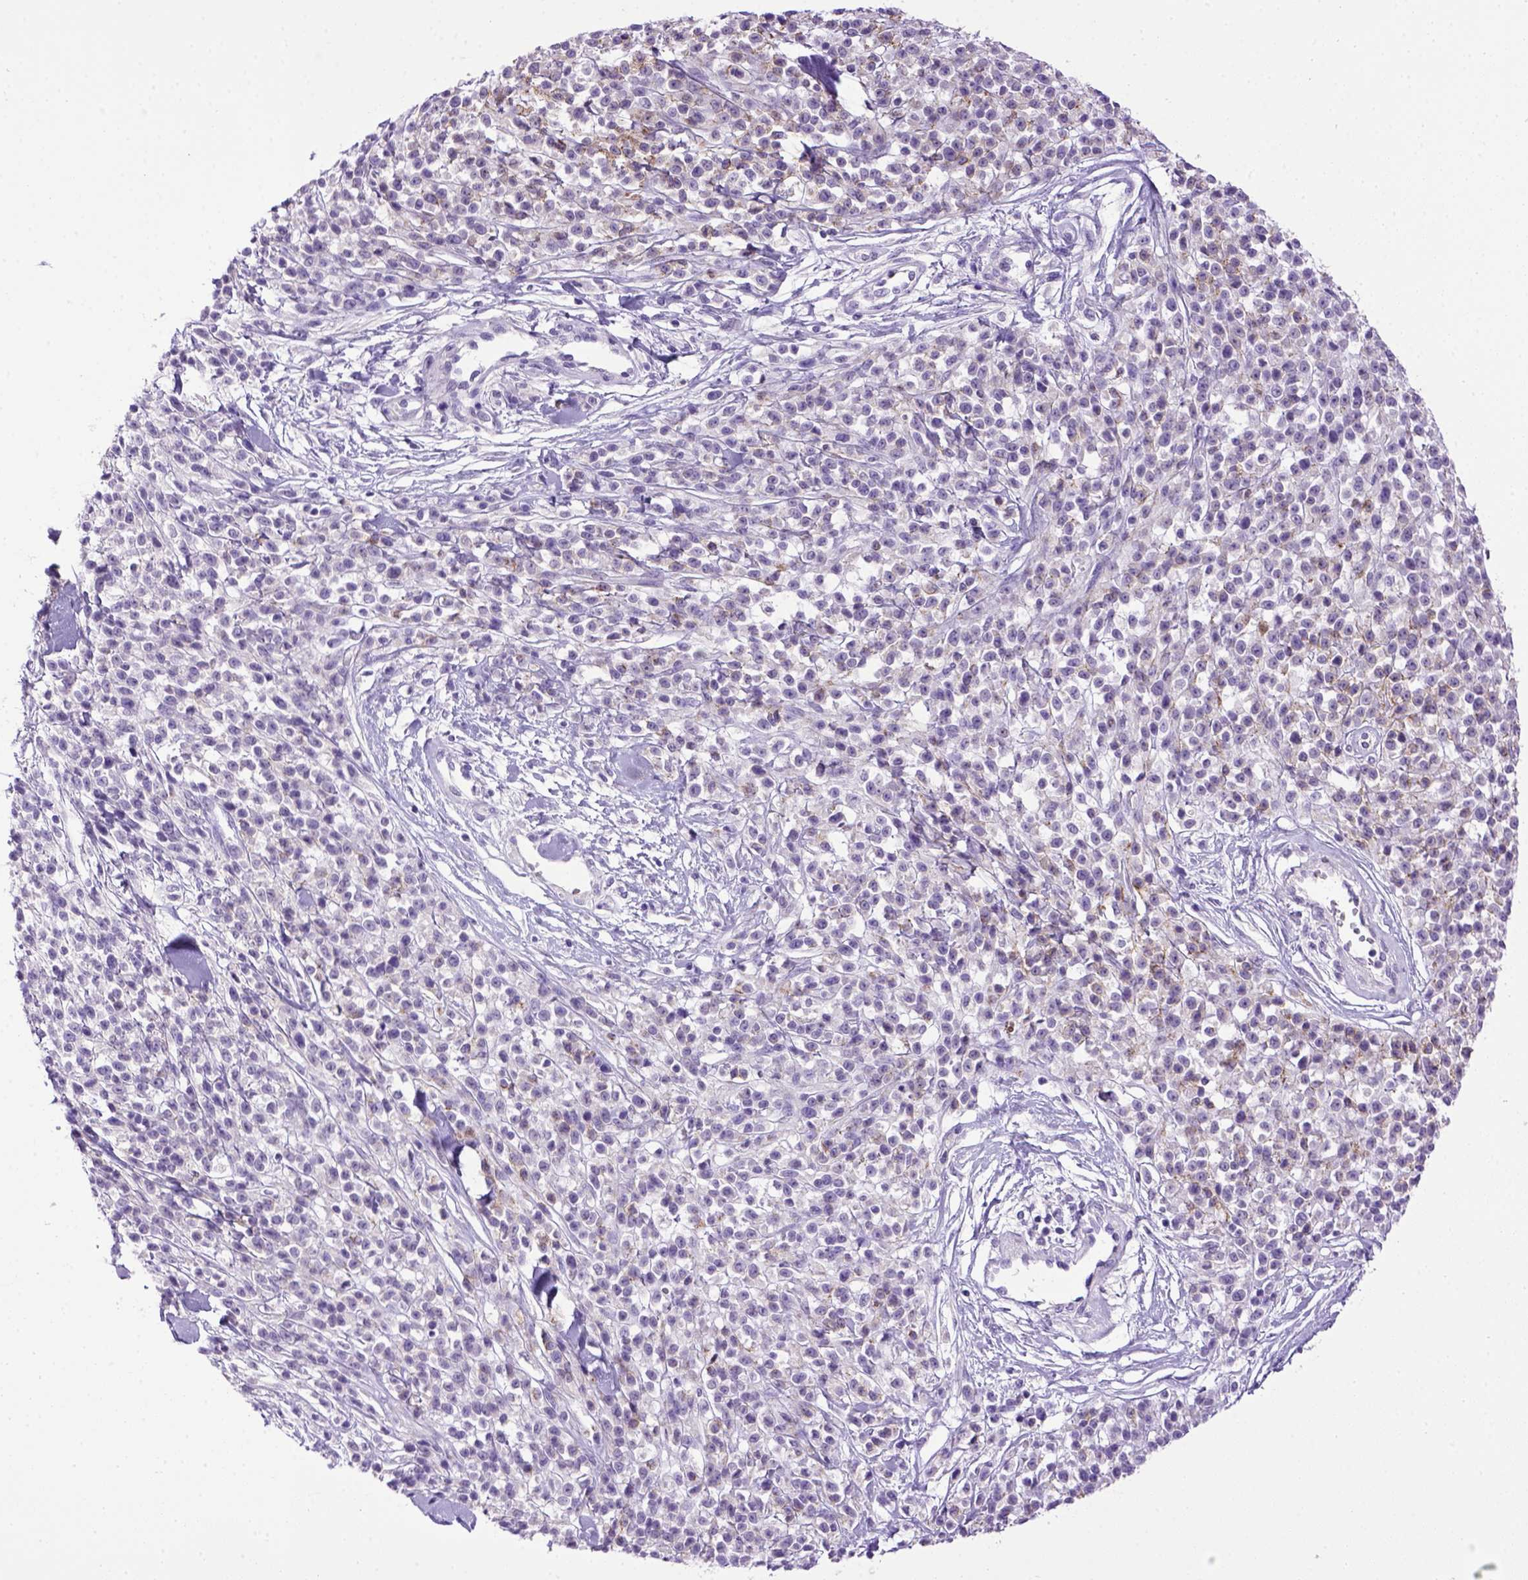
{"staining": {"intensity": "negative", "quantity": "none", "location": "none"}, "tissue": "melanoma", "cell_type": "Tumor cells", "image_type": "cancer", "snomed": [{"axis": "morphology", "description": "Malignant melanoma, NOS"}, {"axis": "topography", "description": "Skin"}, {"axis": "topography", "description": "Skin of trunk"}], "caption": "Tumor cells show no significant expression in melanoma. Brightfield microscopy of IHC stained with DAB (brown) and hematoxylin (blue), captured at high magnification.", "gene": "CDH1", "patient": {"sex": "male", "age": 74}}